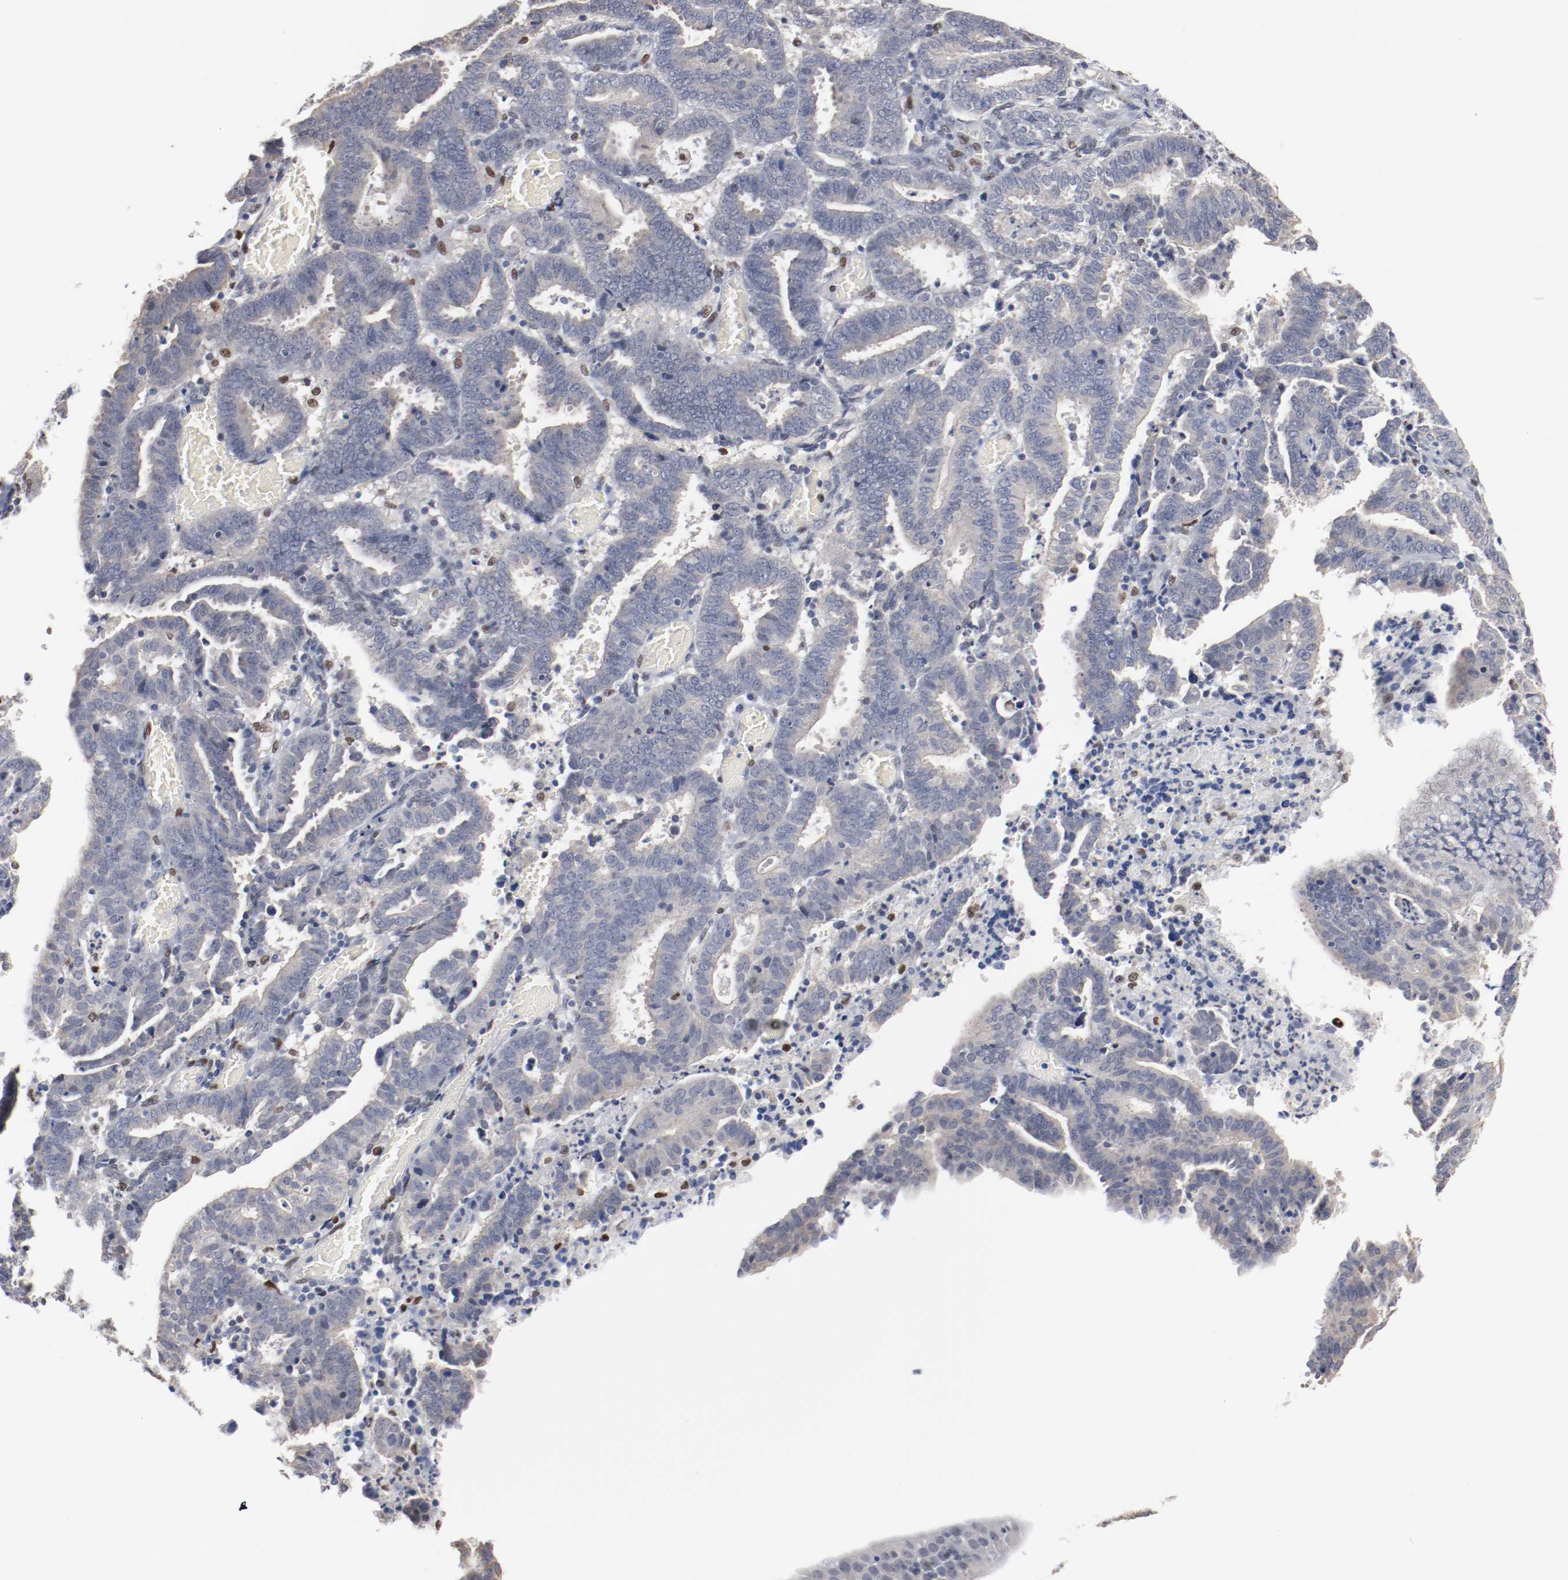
{"staining": {"intensity": "negative", "quantity": "none", "location": "none"}, "tissue": "endometrial cancer", "cell_type": "Tumor cells", "image_type": "cancer", "snomed": [{"axis": "morphology", "description": "Adenocarcinoma, NOS"}, {"axis": "topography", "description": "Uterus"}], "caption": "Human adenocarcinoma (endometrial) stained for a protein using immunohistochemistry (IHC) reveals no staining in tumor cells.", "gene": "ZEB2", "patient": {"sex": "female", "age": 83}}